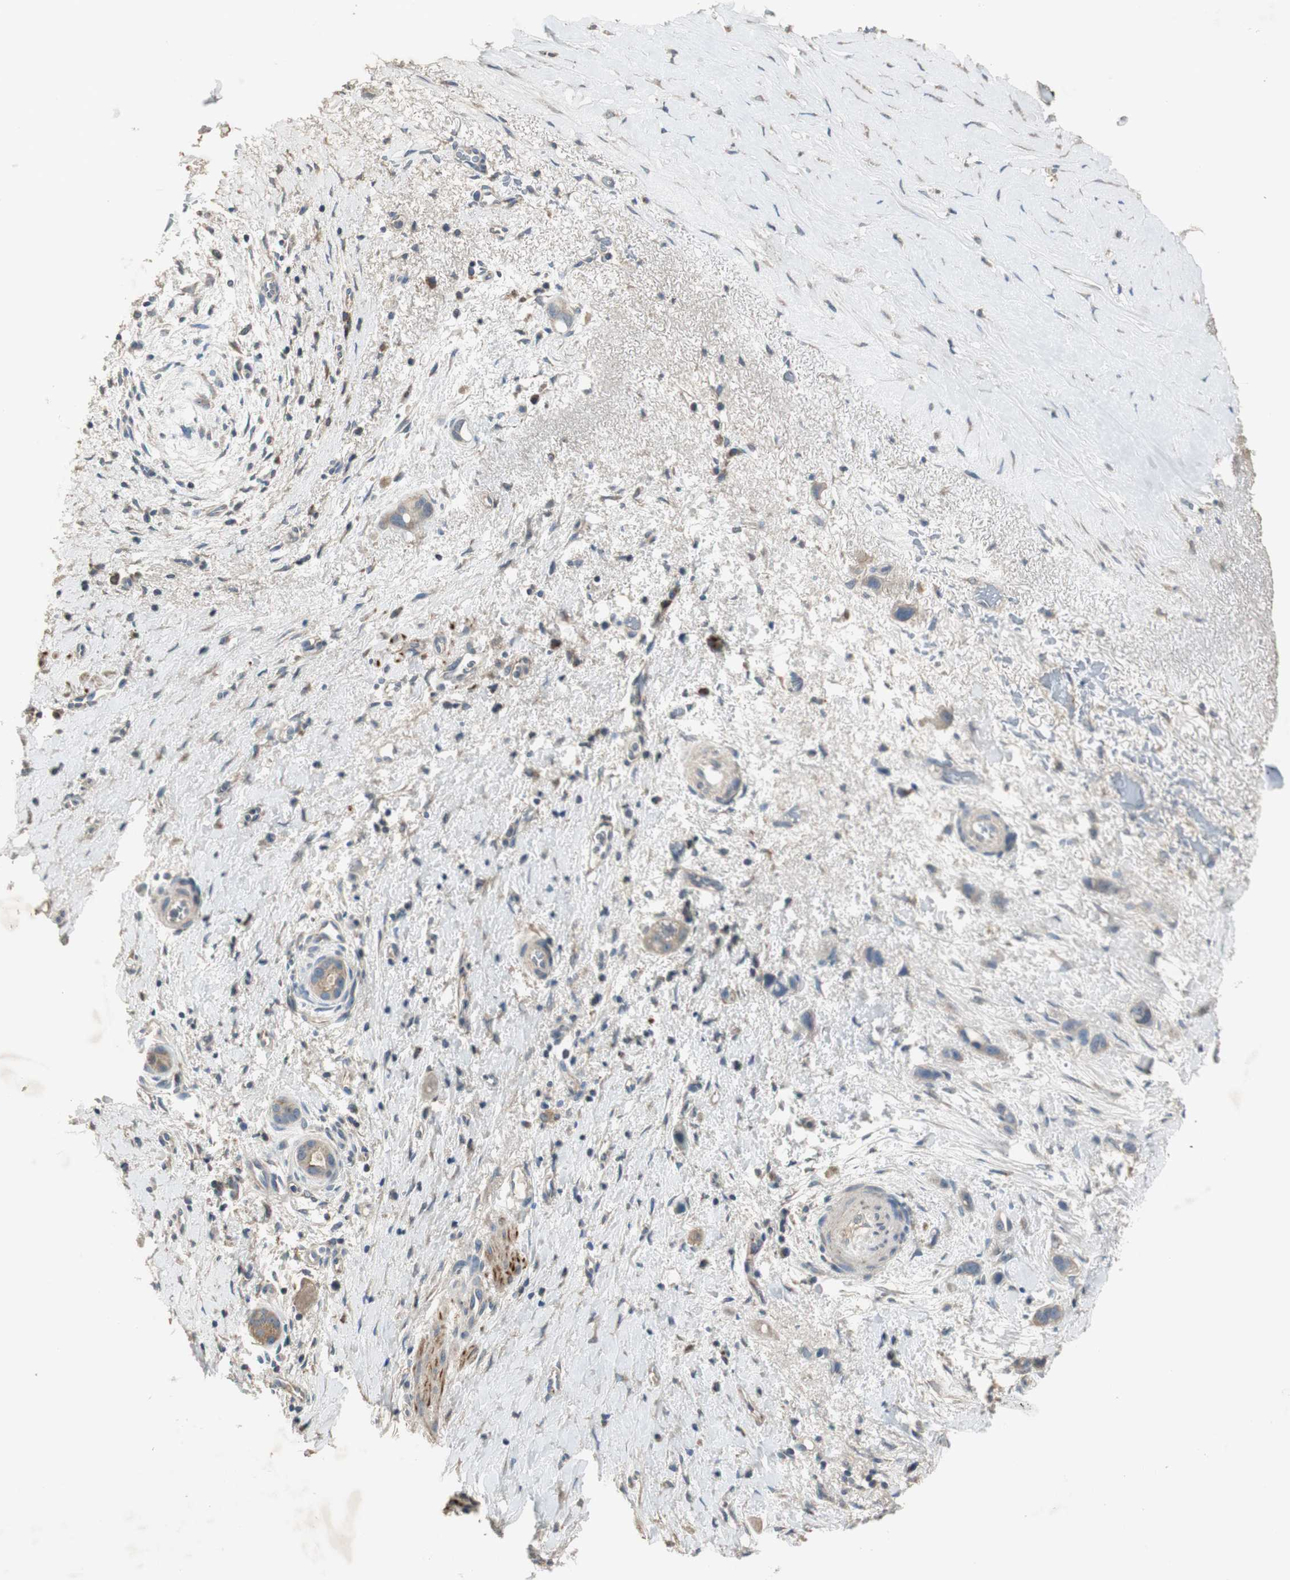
{"staining": {"intensity": "weak", "quantity": ">75%", "location": "cytoplasmic/membranous"}, "tissue": "liver cancer", "cell_type": "Tumor cells", "image_type": "cancer", "snomed": [{"axis": "morphology", "description": "Cholangiocarcinoma"}, {"axis": "topography", "description": "Liver"}], "caption": "A brown stain highlights weak cytoplasmic/membranous positivity of a protein in liver cancer tumor cells. The staining was performed using DAB (3,3'-diaminobenzidine), with brown indicating positive protein expression. Nuclei are stained blue with hematoxylin.", "gene": "MSTO1", "patient": {"sex": "female", "age": 65}}